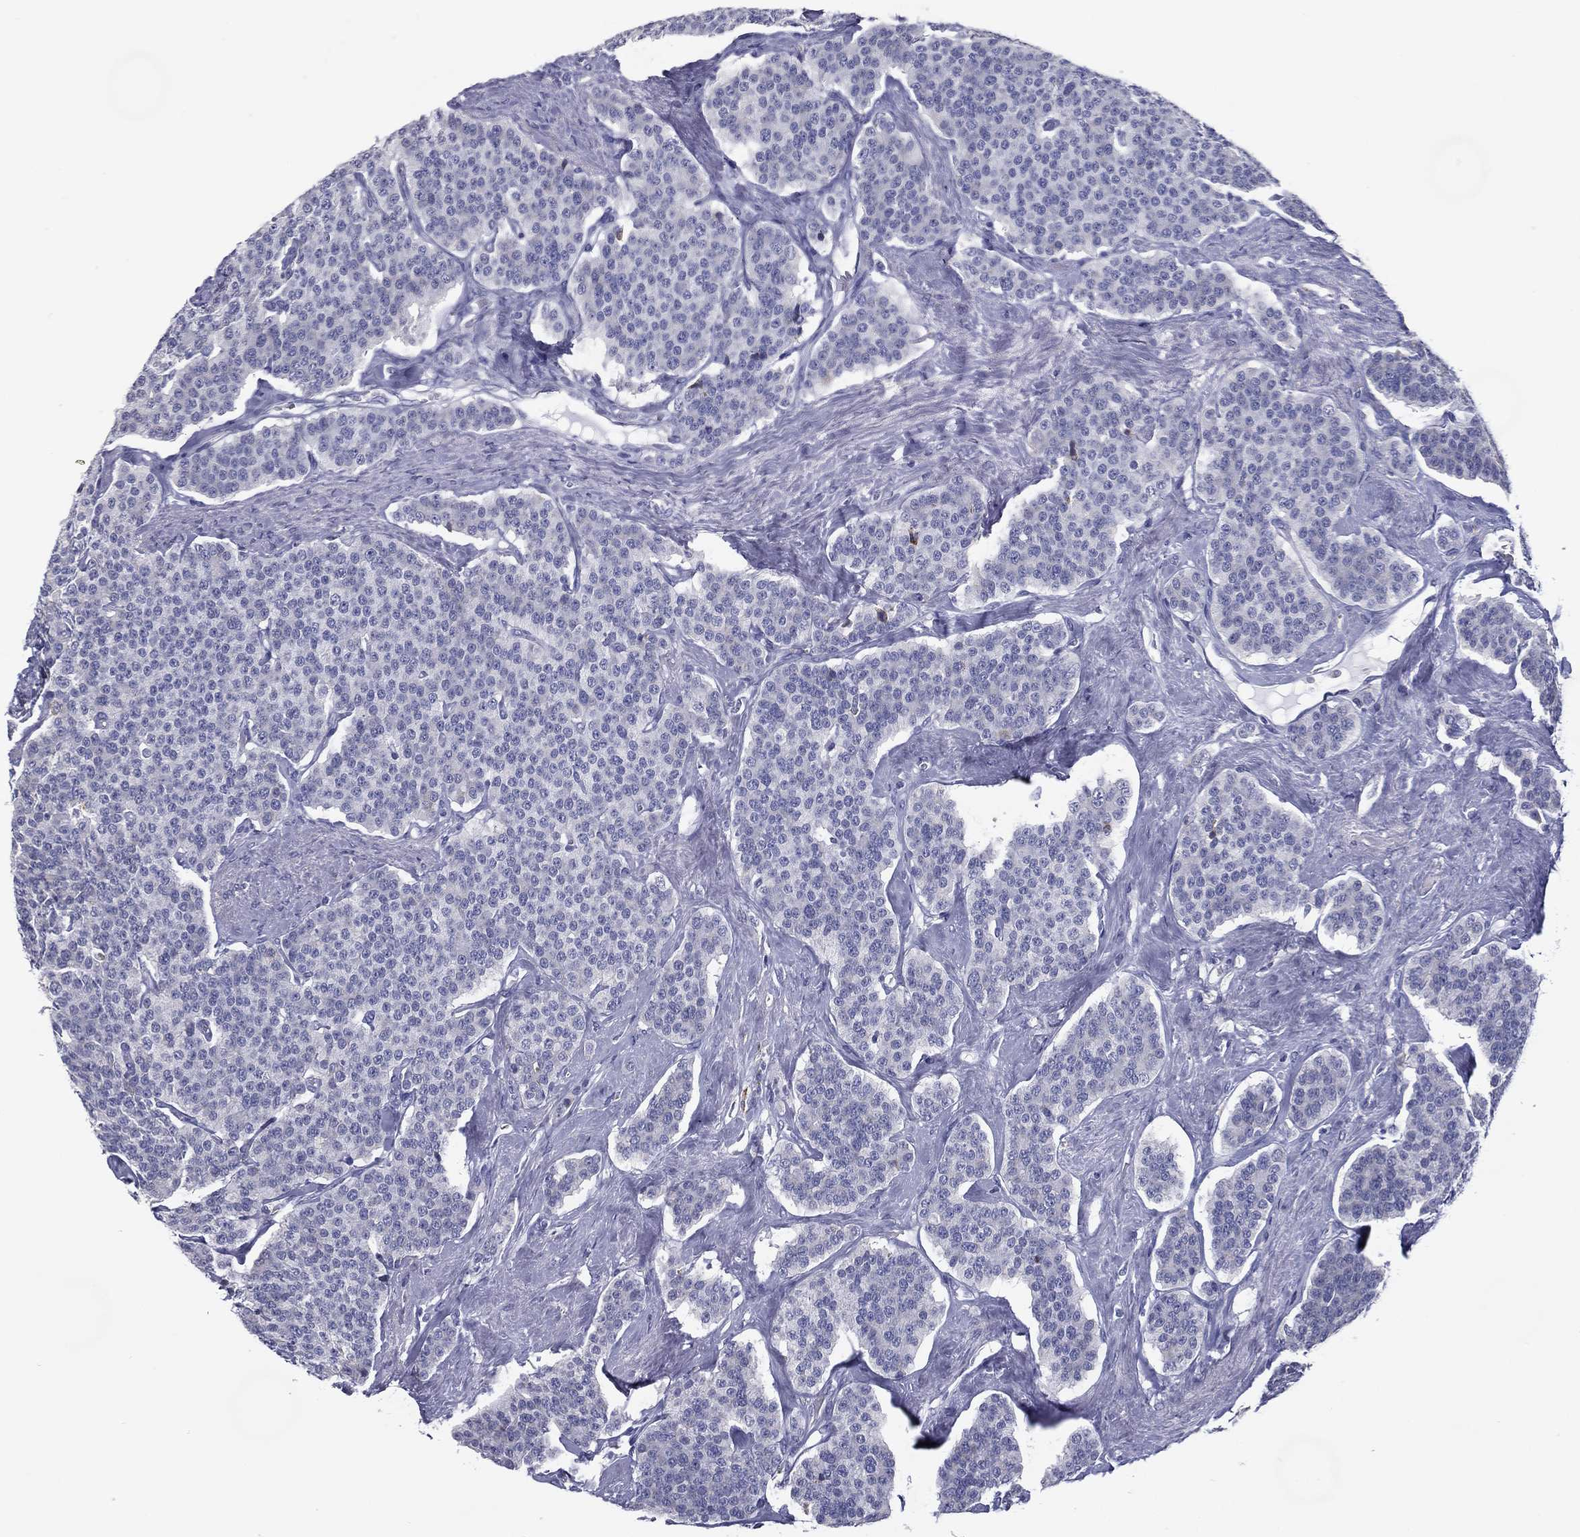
{"staining": {"intensity": "negative", "quantity": "none", "location": "none"}, "tissue": "carcinoid", "cell_type": "Tumor cells", "image_type": "cancer", "snomed": [{"axis": "morphology", "description": "Carcinoid, malignant, NOS"}, {"axis": "topography", "description": "Small intestine"}], "caption": "An image of human carcinoid is negative for staining in tumor cells. The staining was performed using DAB (3,3'-diaminobenzidine) to visualize the protein expression in brown, while the nuclei were stained in blue with hematoxylin (Magnification: 20x).", "gene": "C19orf18", "patient": {"sex": "female", "age": 58}}